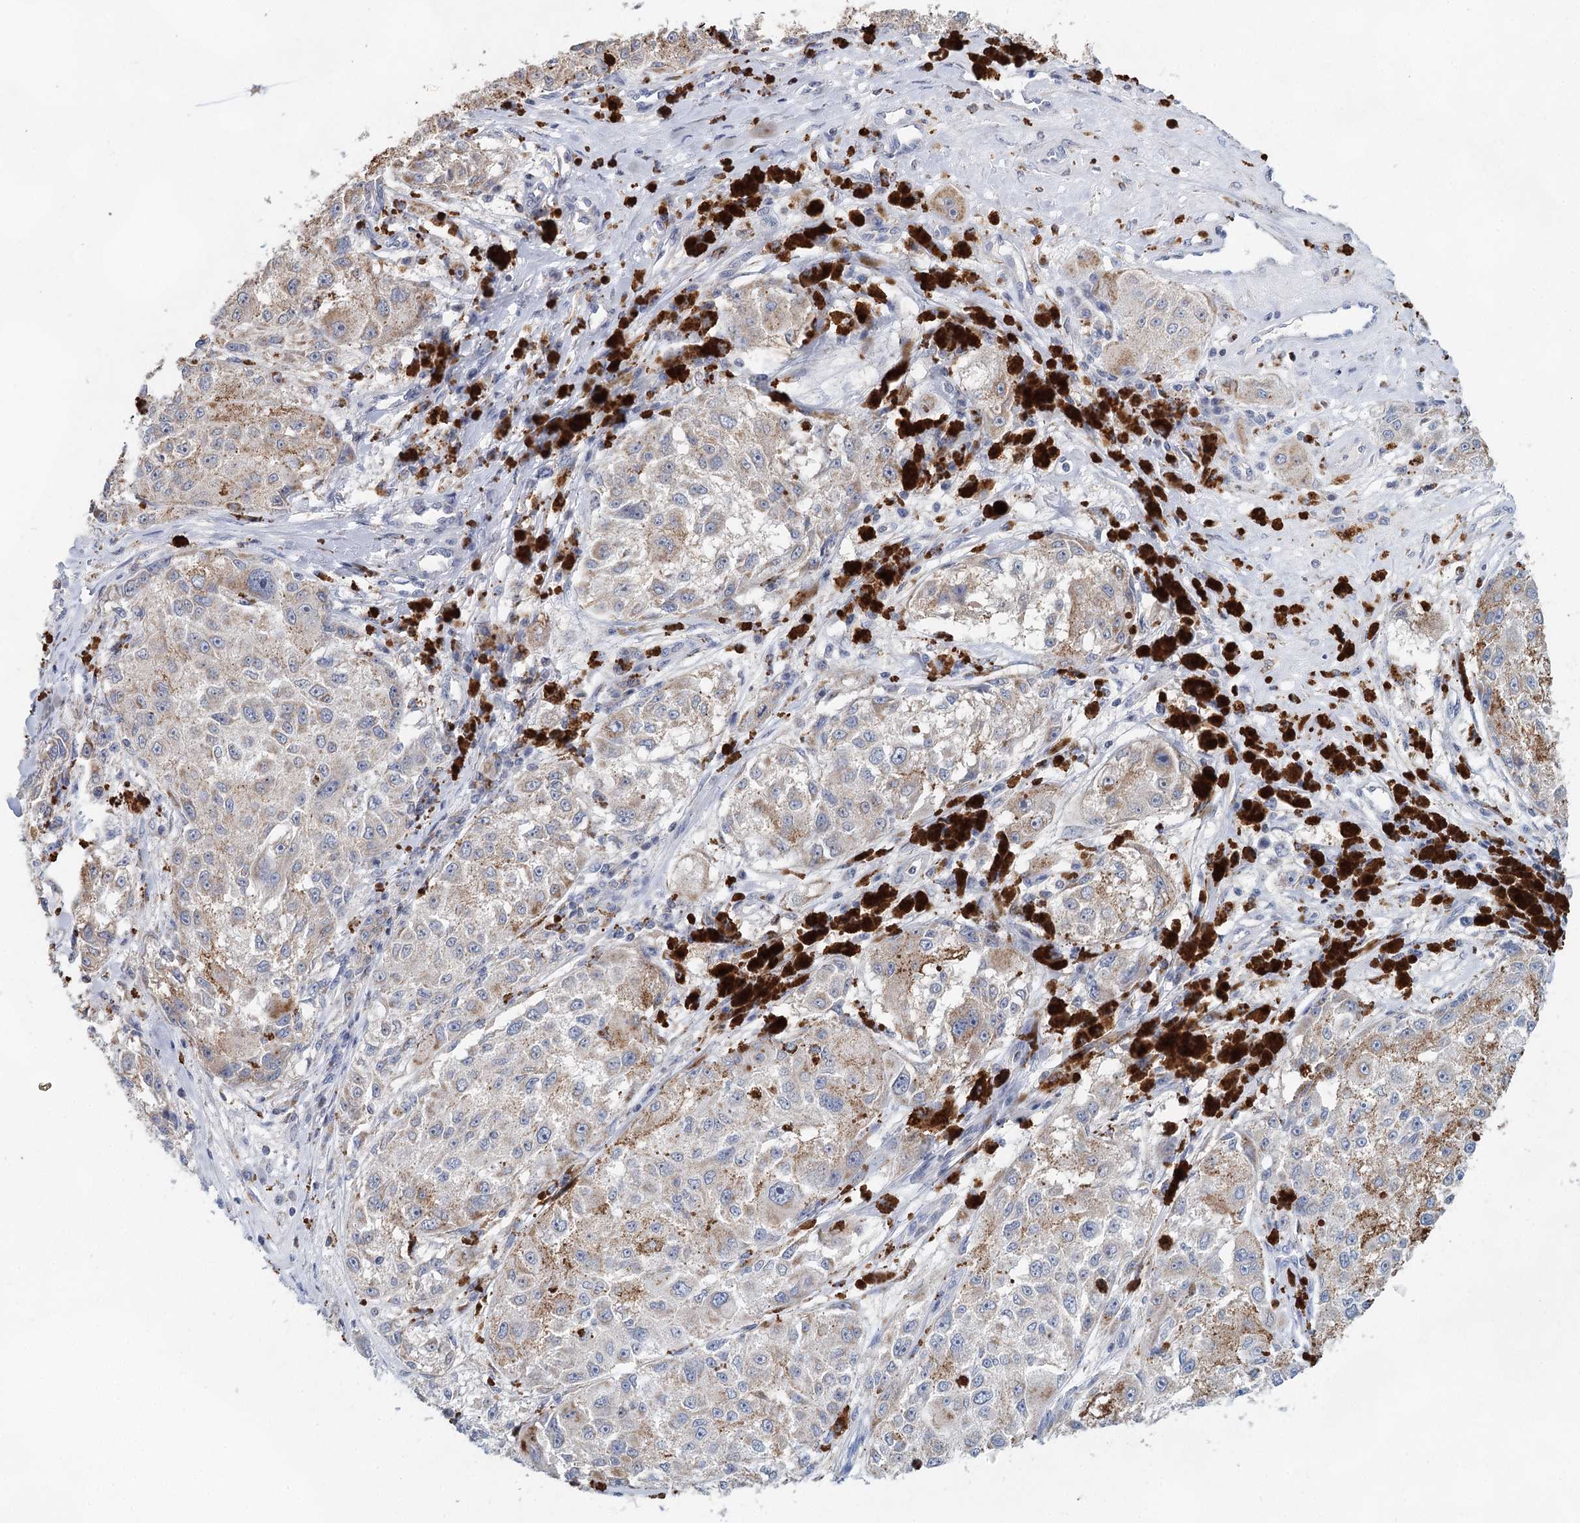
{"staining": {"intensity": "weak", "quantity": "25%-75%", "location": "cytoplasmic/membranous"}, "tissue": "melanoma", "cell_type": "Tumor cells", "image_type": "cancer", "snomed": [{"axis": "morphology", "description": "Necrosis, NOS"}, {"axis": "morphology", "description": "Malignant melanoma, NOS"}, {"axis": "topography", "description": "Skin"}], "caption": "Melanoma stained with a brown dye reveals weak cytoplasmic/membranous positive positivity in approximately 25%-75% of tumor cells.", "gene": "XPO6", "patient": {"sex": "female", "age": 87}}